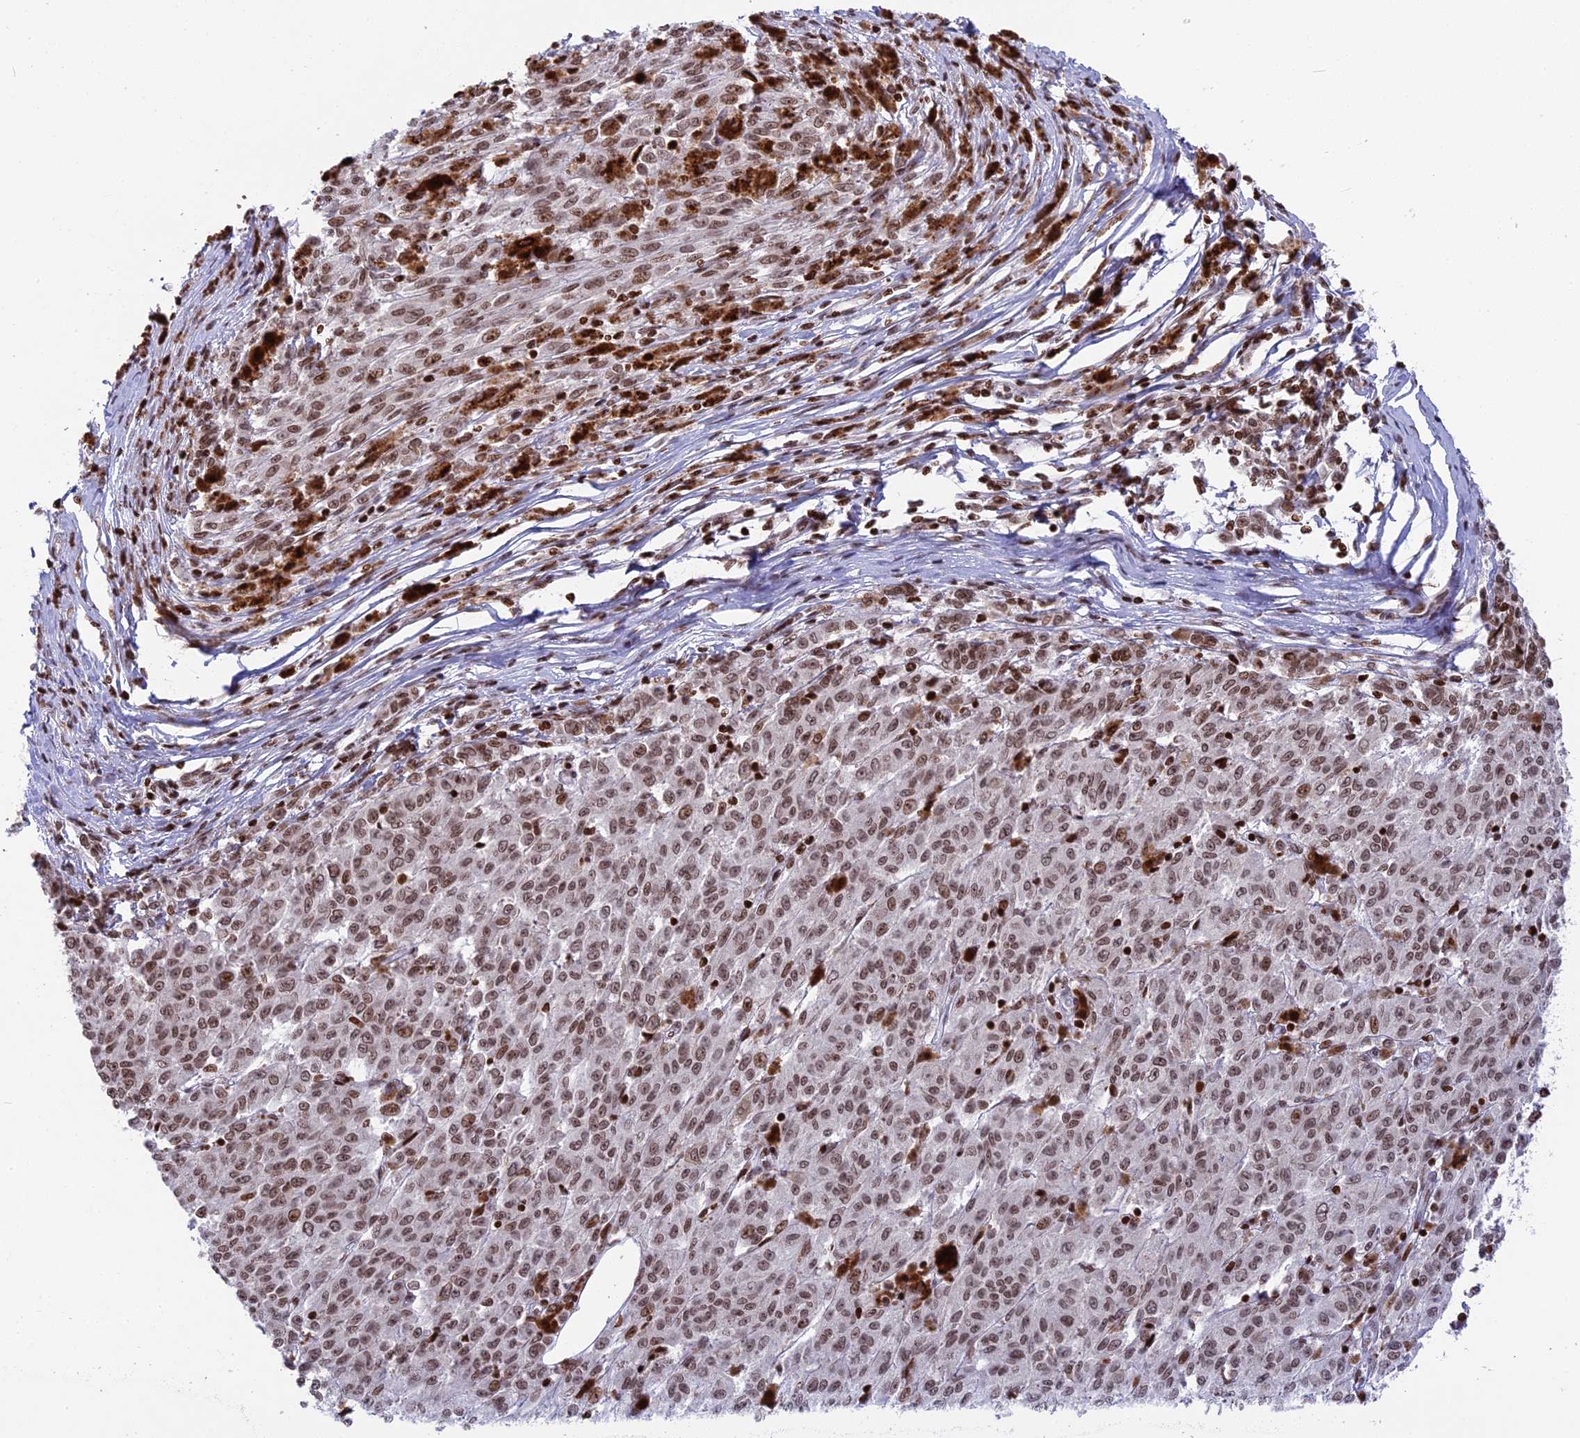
{"staining": {"intensity": "moderate", "quantity": ">75%", "location": "nuclear"}, "tissue": "melanoma", "cell_type": "Tumor cells", "image_type": "cancer", "snomed": [{"axis": "morphology", "description": "Malignant melanoma, NOS"}, {"axis": "topography", "description": "Skin"}], "caption": "Melanoma was stained to show a protein in brown. There is medium levels of moderate nuclear expression in approximately >75% of tumor cells.", "gene": "TET2", "patient": {"sex": "female", "age": 52}}